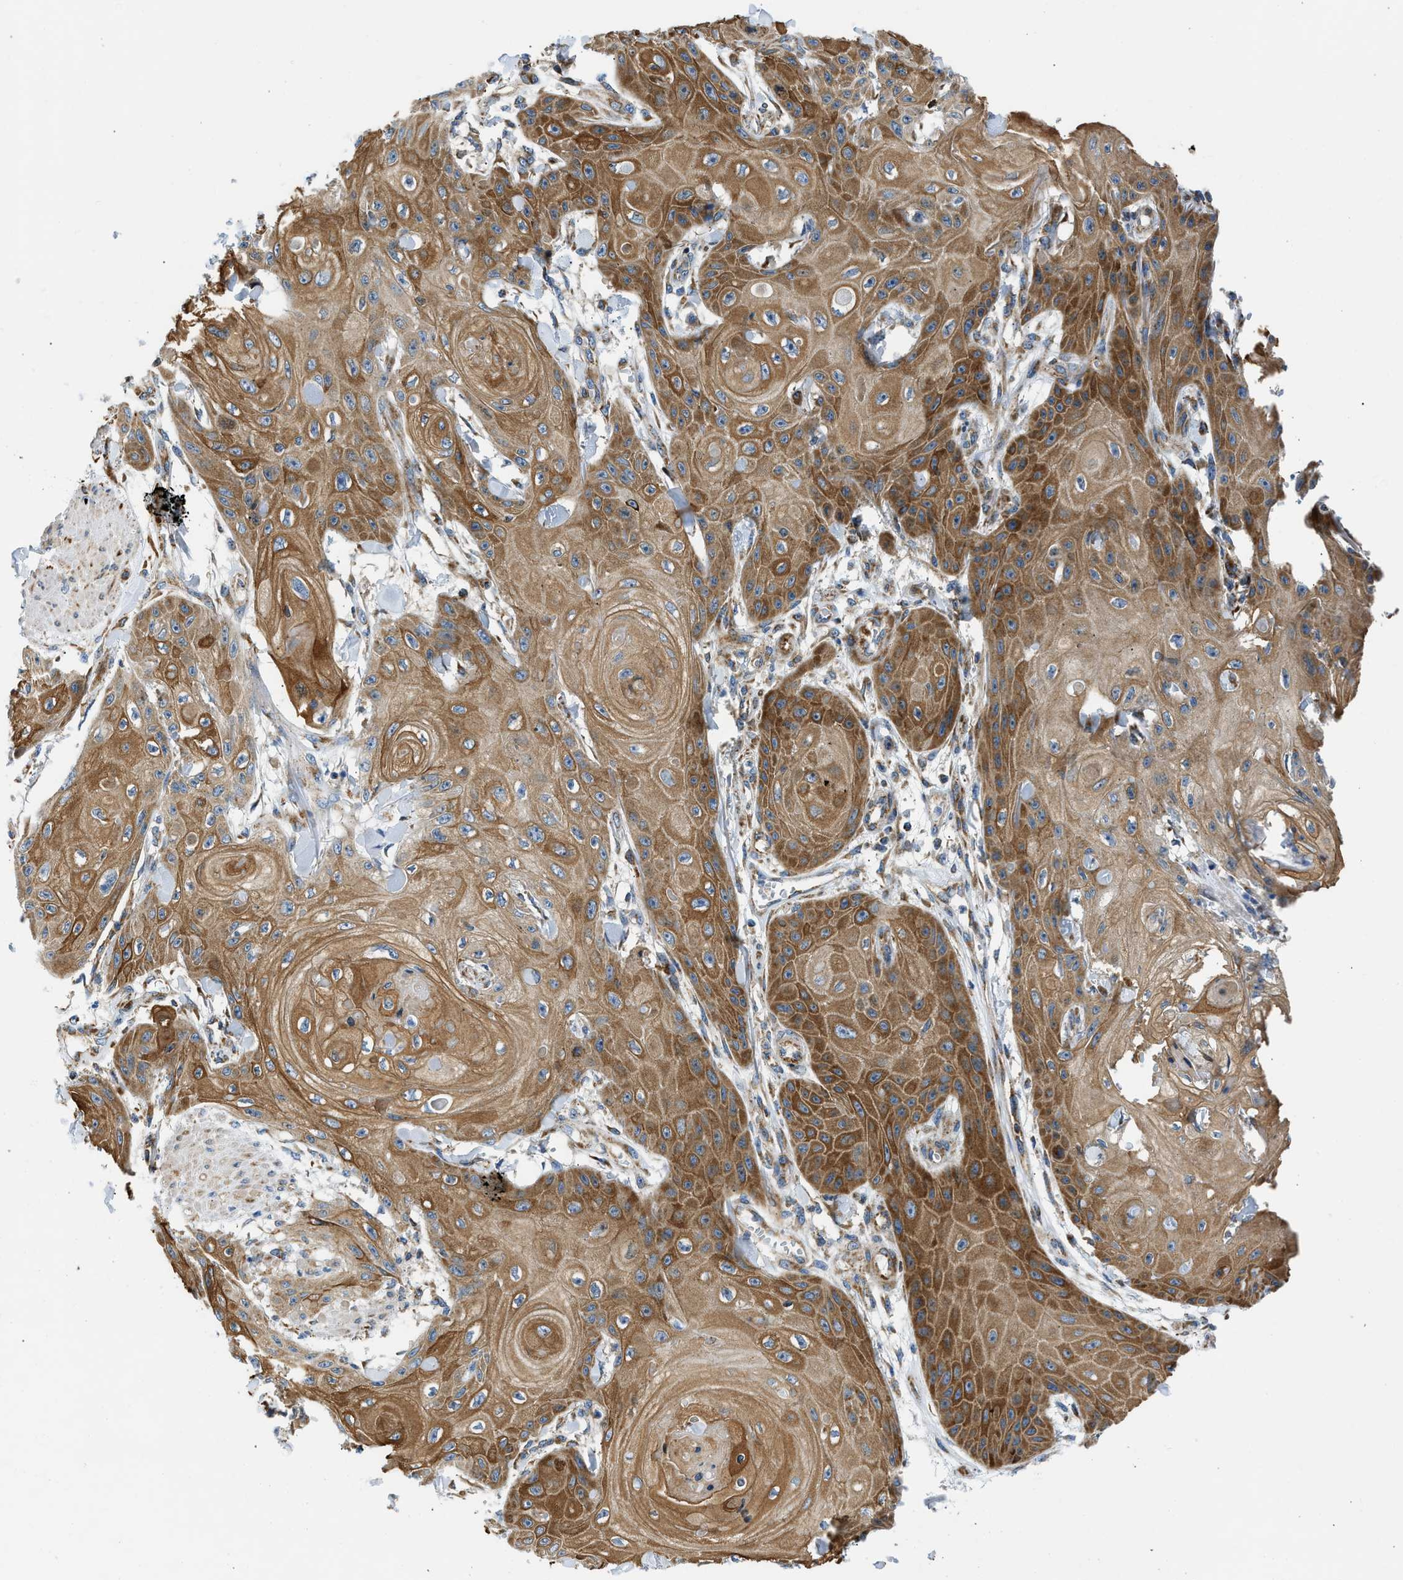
{"staining": {"intensity": "moderate", "quantity": ">75%", "location": "cytoplasmic/membranous"}, "tissue": "skin cancer", "cell_type": "Tumor cells", "image_type": "cancer", "snomed": [{"axis": "morphology", "description": "Squamous cell carcinoma, NOS"}, {"axis": "topography", "description": "Skin"}], "caption": "Tumor cells show medium levels of moderate cytoplasmic/membranous staining in about >75% of cells in skin cancer (squamous cell carcinoma). Using DAB (3,3'-diaminobenzidine) (brown) and hematoxylin (blue) stains, captured at high magnification using brightfield microscopy.", "gene": "CAMKK2", "patient": {"sex": "male", "age": 74}}